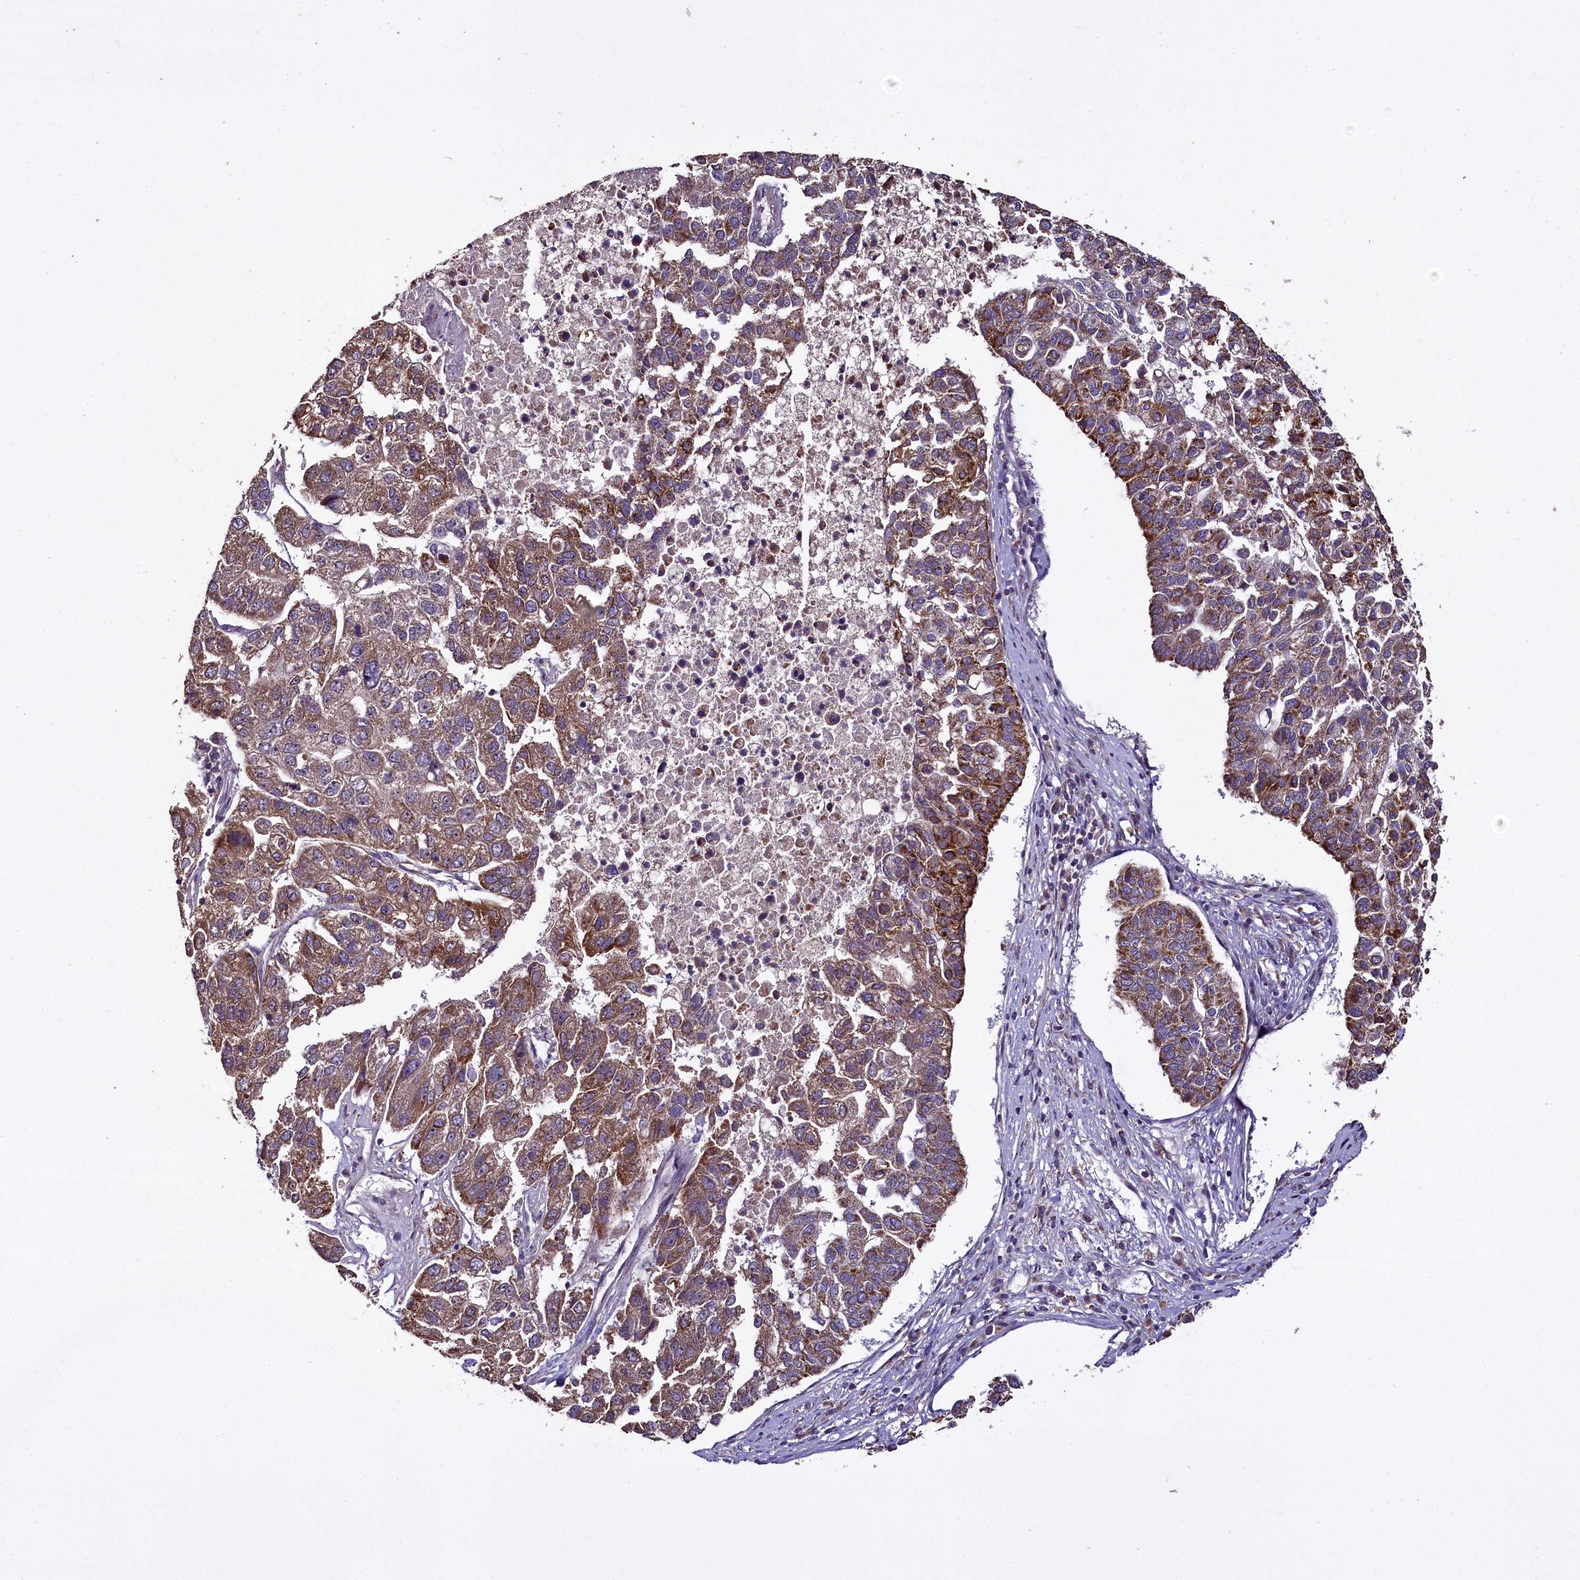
{"staining": {"intensity": "moderate", "quantity": ">75%", "location": "cytoplasmic/membranous"}, "tissue": "pancreatic cancer", "cell_type": "Tumor cells", "image_type": "cancer", "snomed": [{"axis": "morphology", "description": "Adenocarcinoma, NOS"}, {"axis": "topography", "description": "Pancreas"}], "caption": "IHC of human adenocarcinoma (pancreatic) reveals medium levels of moderate cytoplasmic/membranous expression in about >75% of tumor cells.", "gene": "COQ9", "patient": {"sex": "female", "age": 61}}